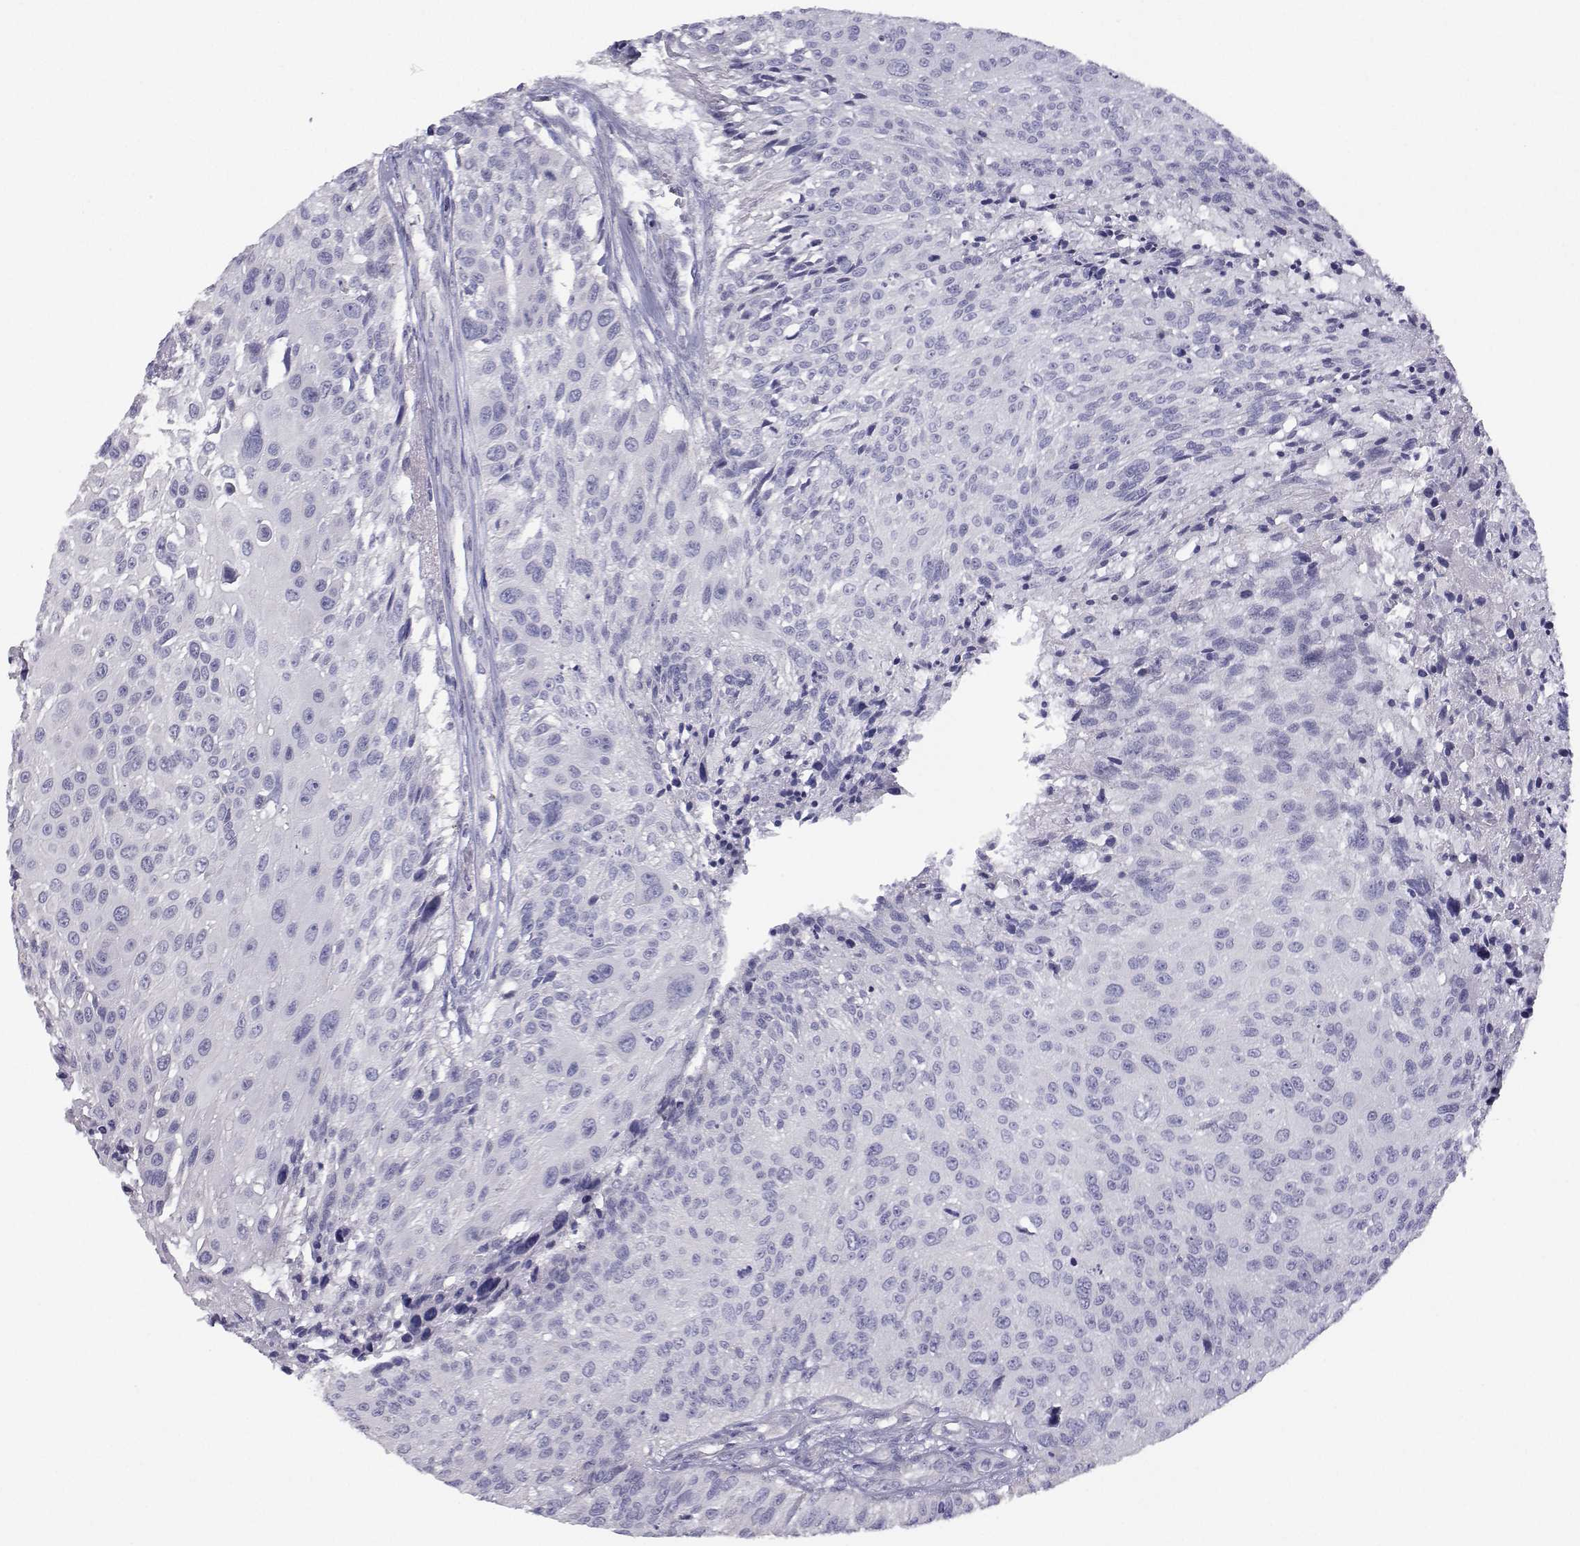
{"staining": {"intensity": "negative", "quantity": "none", "location": "none"}, "tissue": "urothelial cancer", "cell_type": "Tumor cells", "image_type": "cancer", "snomed": [{"axis": "morphology", "description": "Urothelial carcinoma, NOS"}, {"axis": "topography", "description": "Urinary bladder"}], "caption": "Image shows no protein staining in tumor cells of urothelial cancer tissue.", "gene": "ANKRD65", "patient": {"sex": "male", "age": 55}}